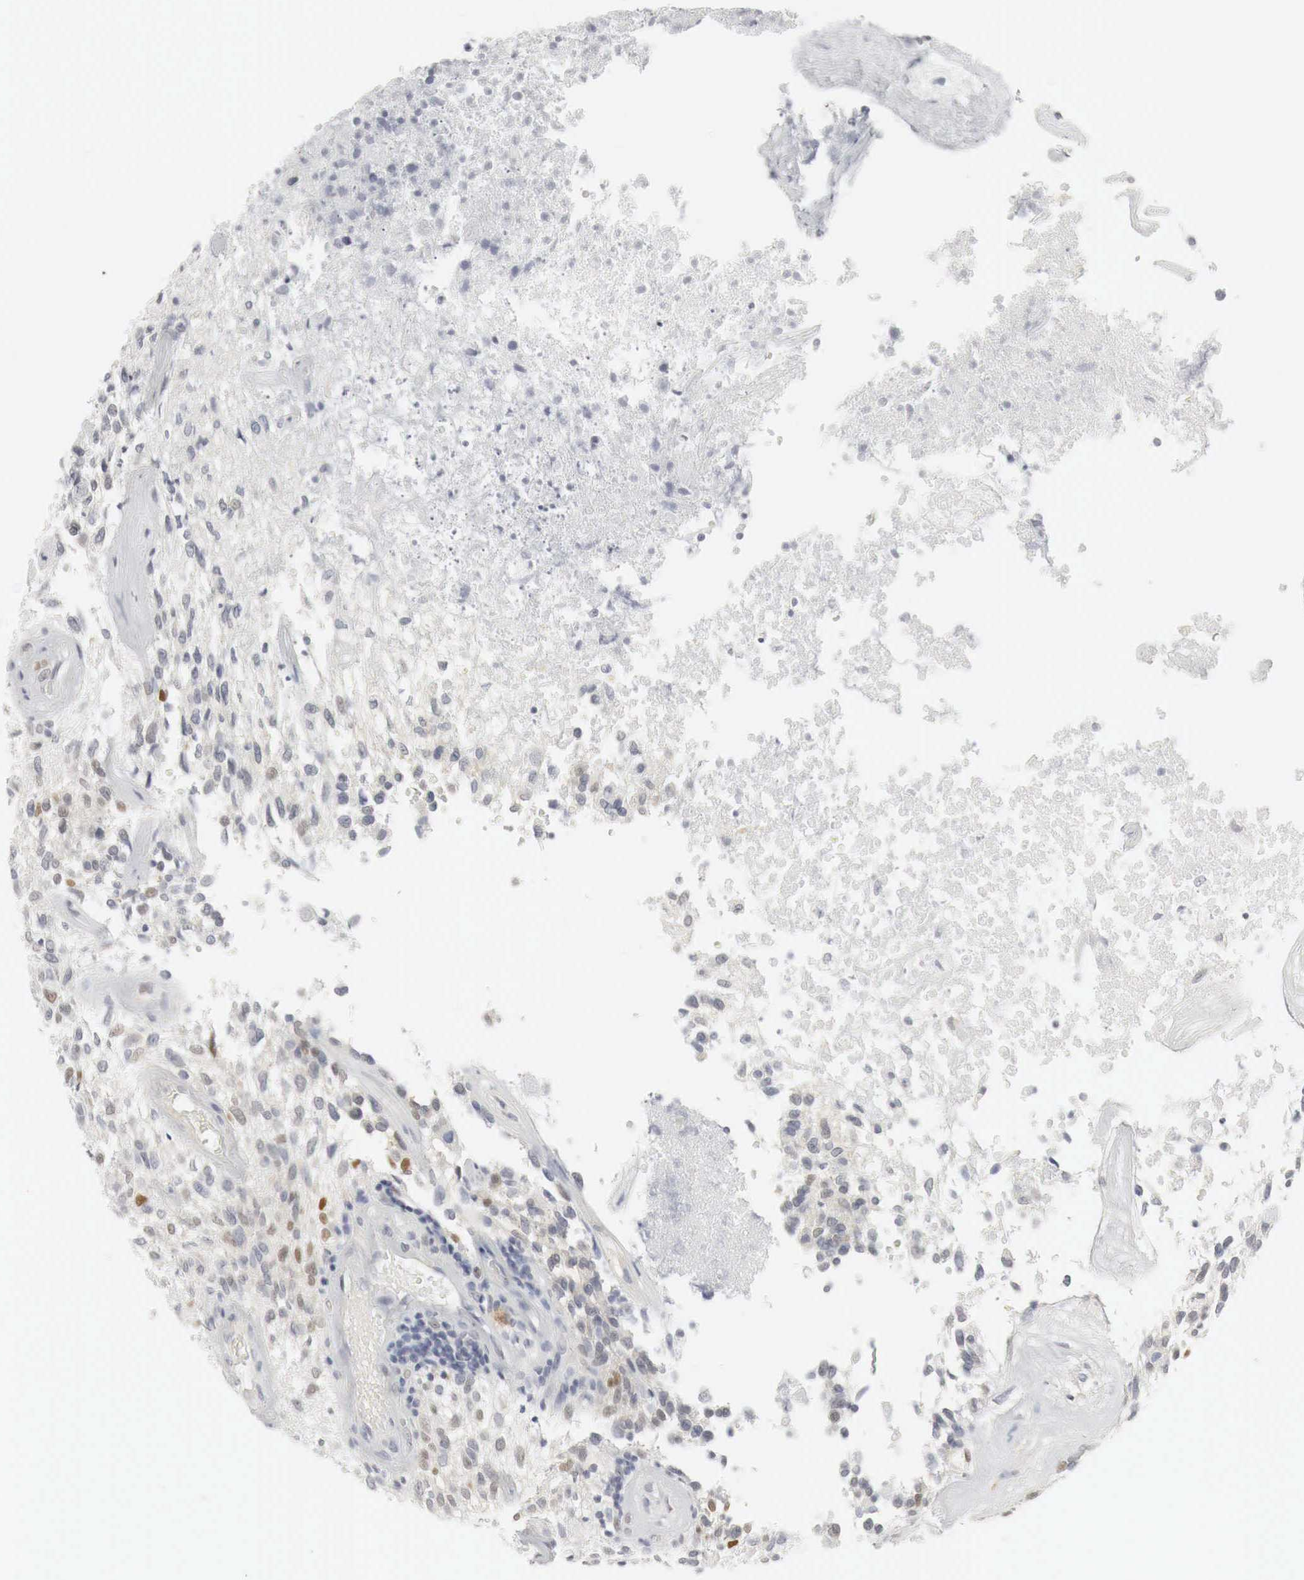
{"staining": {"intensity": "negative", "quantity": "none", "location": "none"}, "tissue": "glioma", "cell_type": "Tumor cells", "image_type": "cancer", "snomed": [{"axis": "morphology", "description": "Glioma, malignant, High grade"}, {"axis": "topography", "description": "Brain"}], "caption": "Tumor cells show no significant staining in malignant glioma (high-grade).", "gene": "TP63", "patient": {"sex": "male", "age": 77}}